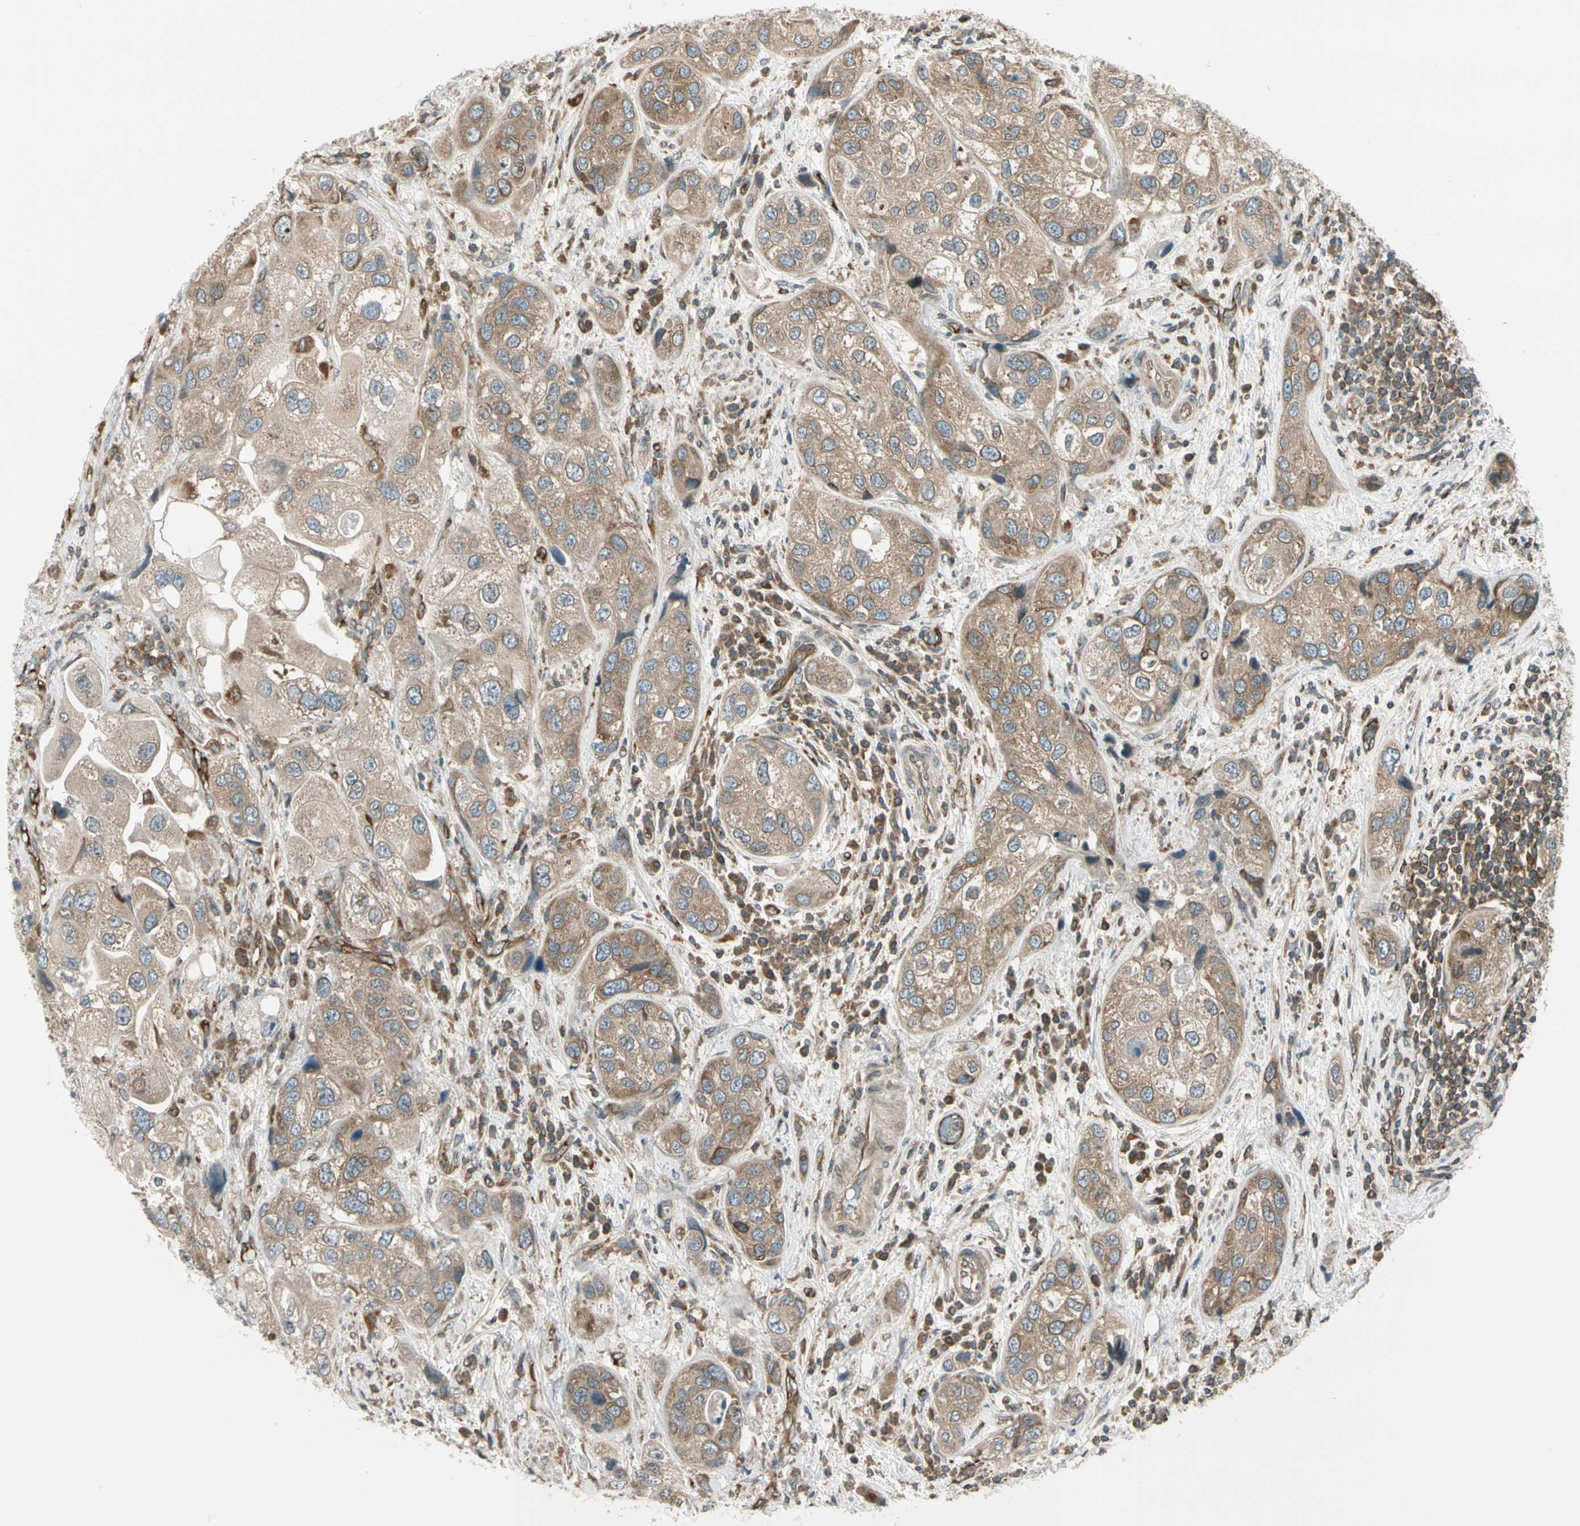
{"staining": {"intensity": "moderate", "quantity": ">75%", "location": "cytoplasmic/membranous"}, "tissue": "urothelial cancer", "cell_type": "Tumor cells", "image_type": "cancer", "snomed": [{"axis": "morphology", "description": "Urothelial carcinoma, High grade"}, {"axis": "topography", "description": "Urinary bladder"}], "caption": "Protein staining by immunohistochemistry demonstrates moderate cytoplasmic/membranous staining in approximately >75% of tumor cells in high-grade urothelial carcinoma. (DAB (3,3'-diaminobenzidine) IHC, brown staining for protein, blue staining for nuclei).", "gene": "TRIO", "patient": {"sex": "female", "age": 64}}